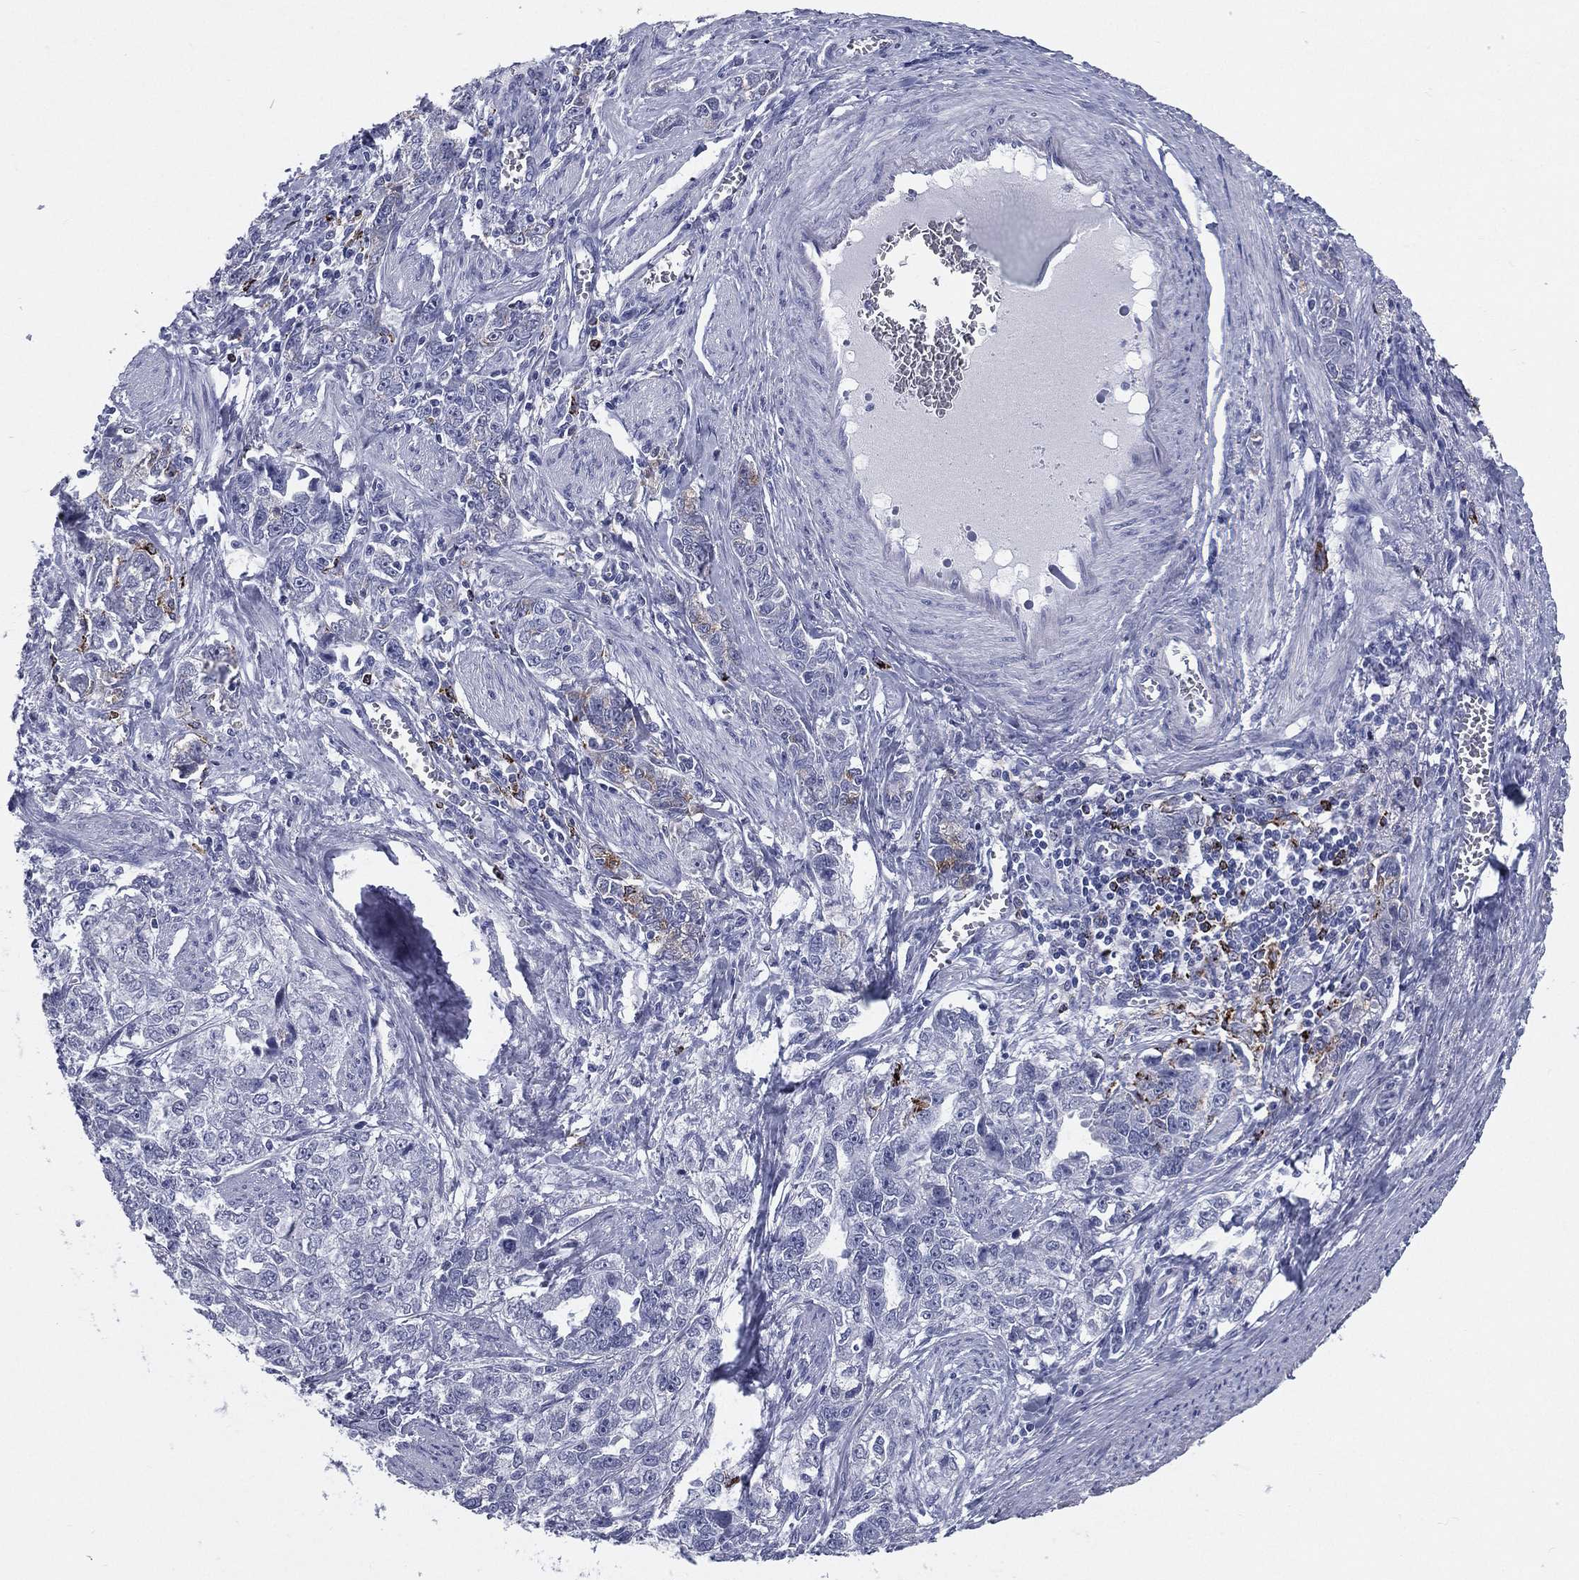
{"staining": {"intensity": "negative", "quantity": "none", "location": "none"}, "tissue": "ovarian cancer", "cell_type": "Tumor cells", "image_type": "cancer", "snomed": [{"axis": "morphology", "description": "Cystadenocarcinoma, serous, NOS"}, {"axis": "topography", "description": "Ovary"}], "caption": "The histopathology image displays no staining of tumor cells in ovarian serous cystadenocarcinoma.", "gene": "HLA-DOA", "patient": {"sex": "female", "age": 51}}